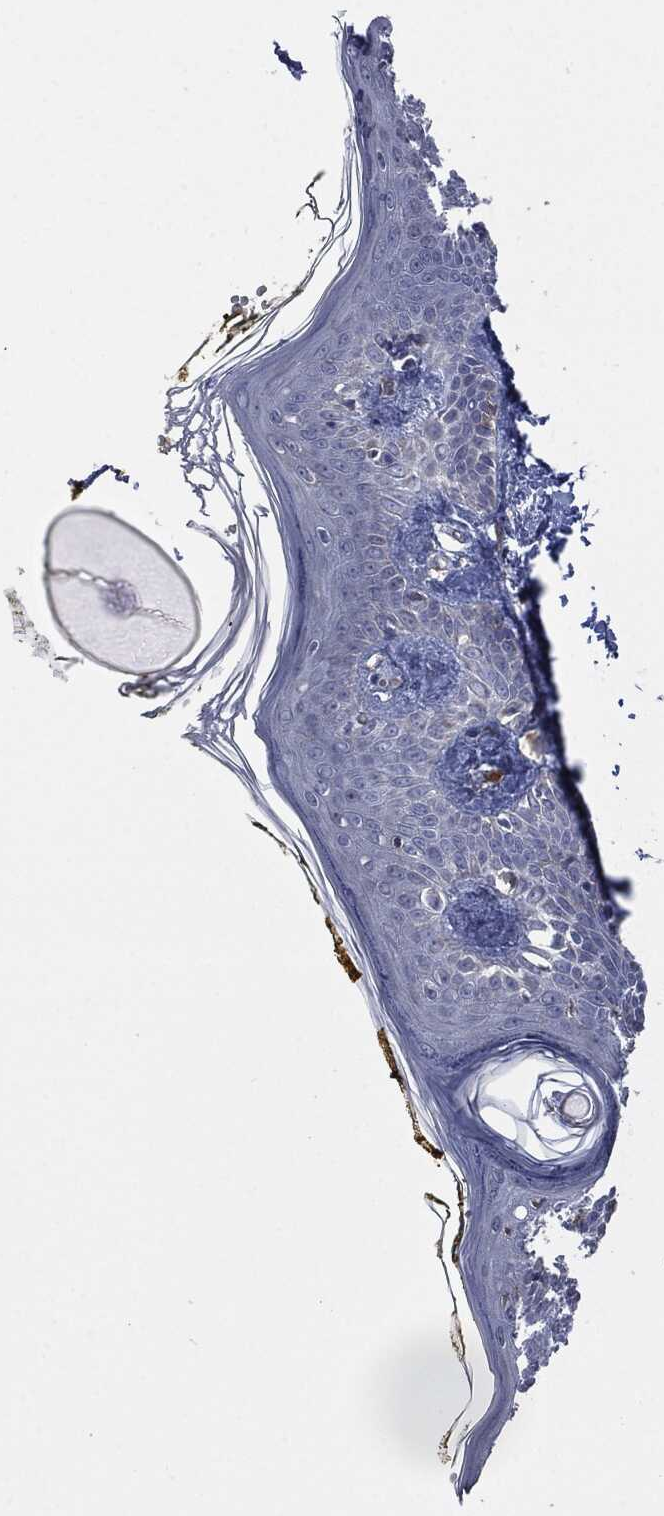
{"staining": {"intensity": "moderate", "quantity": ">75%", "location": "cytoplasmic/membranous"}, "tissue": "skin", "cell_type": "Fibroblasts", "image_type": "normal", "snomed": [{"axis": "morphology", "description": "Normal tissue, NOS"}, {"axis": "topography", "description": "Skin"}], "caption": "Immunohistochemistry photomicrograph of benign skin: skin stained using immunohistochemistry (IHC) reveals medium levels of moderate protein expression localized specifically in the cytoplasmic/membranous of fibroblasts, appearing as a cytoplasmic/membranous brown color.", "gene": "CD33", "patient": {"sex": "male", "age": 76}}